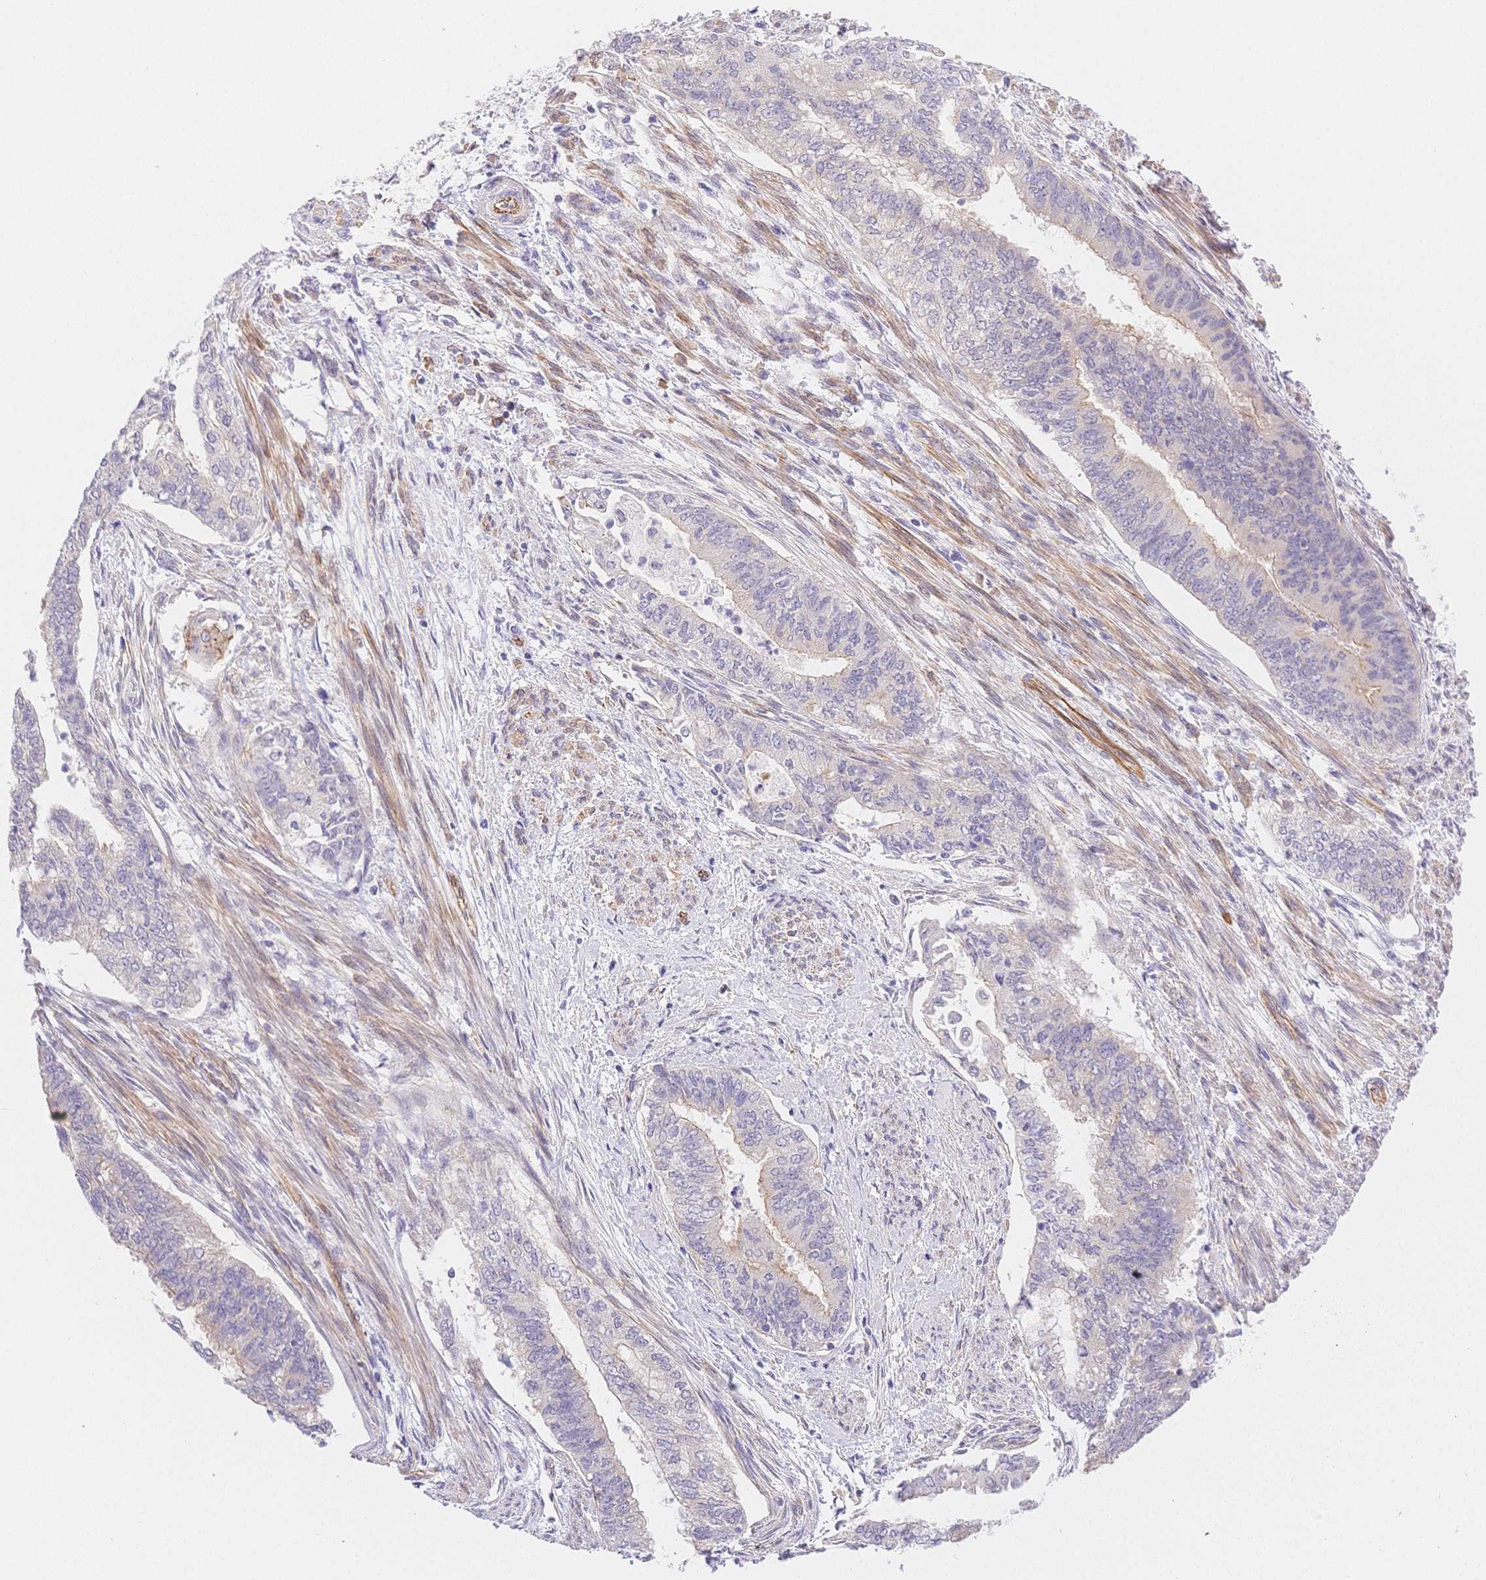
{"staining": {"intensity": "weak", "quantity": "<25%", "location": "cytoplasmic/membranous"}, "tissue": "endometrial cancer", "cell_type": "Tumor cells", "image_type": "cancer", "snomed": [{"axis": "morphology", "description": "Adenocarcinoma, NOS"}, {"axis": "topography", "description": "Endometrium"}], "caption": "The image shows no staining of tumor cells in endometrial adenocarcinoma.", "gene": "CSN1S1", "patient": {"sex": "female", "age": 65}}